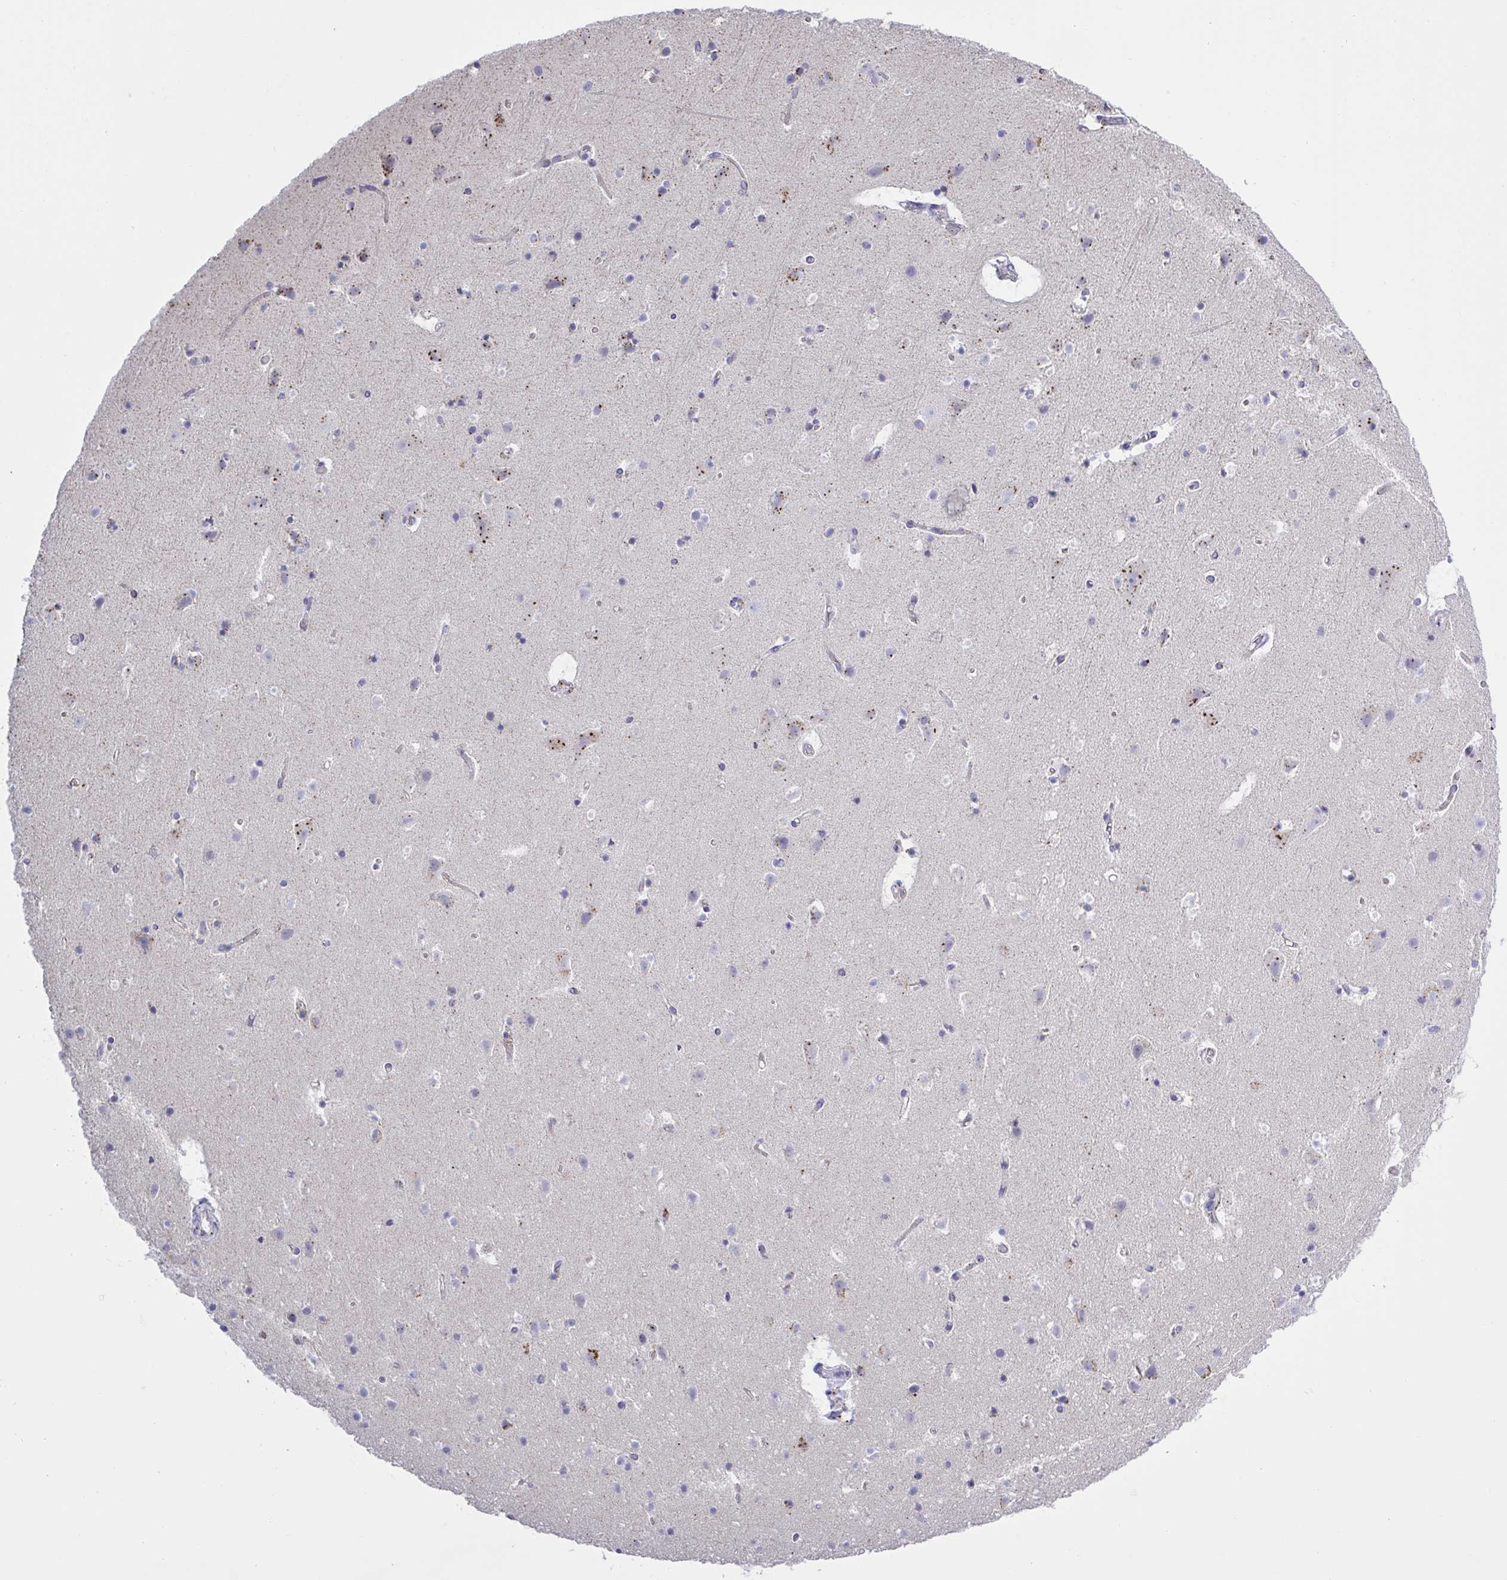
{"staining": {"intensity": "negative", "quantity": "none", "location": "none"}, "tissue": "cerebral cortex", "cell_type": "Endothelial cells", "image_type": "normal", "snomed": [{"axis": "morphology", "description": "Normal tissue, NOS"}, {"axis": "topography", "description": "Cerebral cortex"}], "caption": "Endothelial cells show no significant protein staining in normal cerebral cortex. (Stains: DAB (3,3'-diaminobenzidine) immunohistochemistry with hematoxylin counter stain, Microscopy: brightfield microscopy at high magnification).", "gene": "CHMP5", "patient": {"sex": "female", "age": 42}}